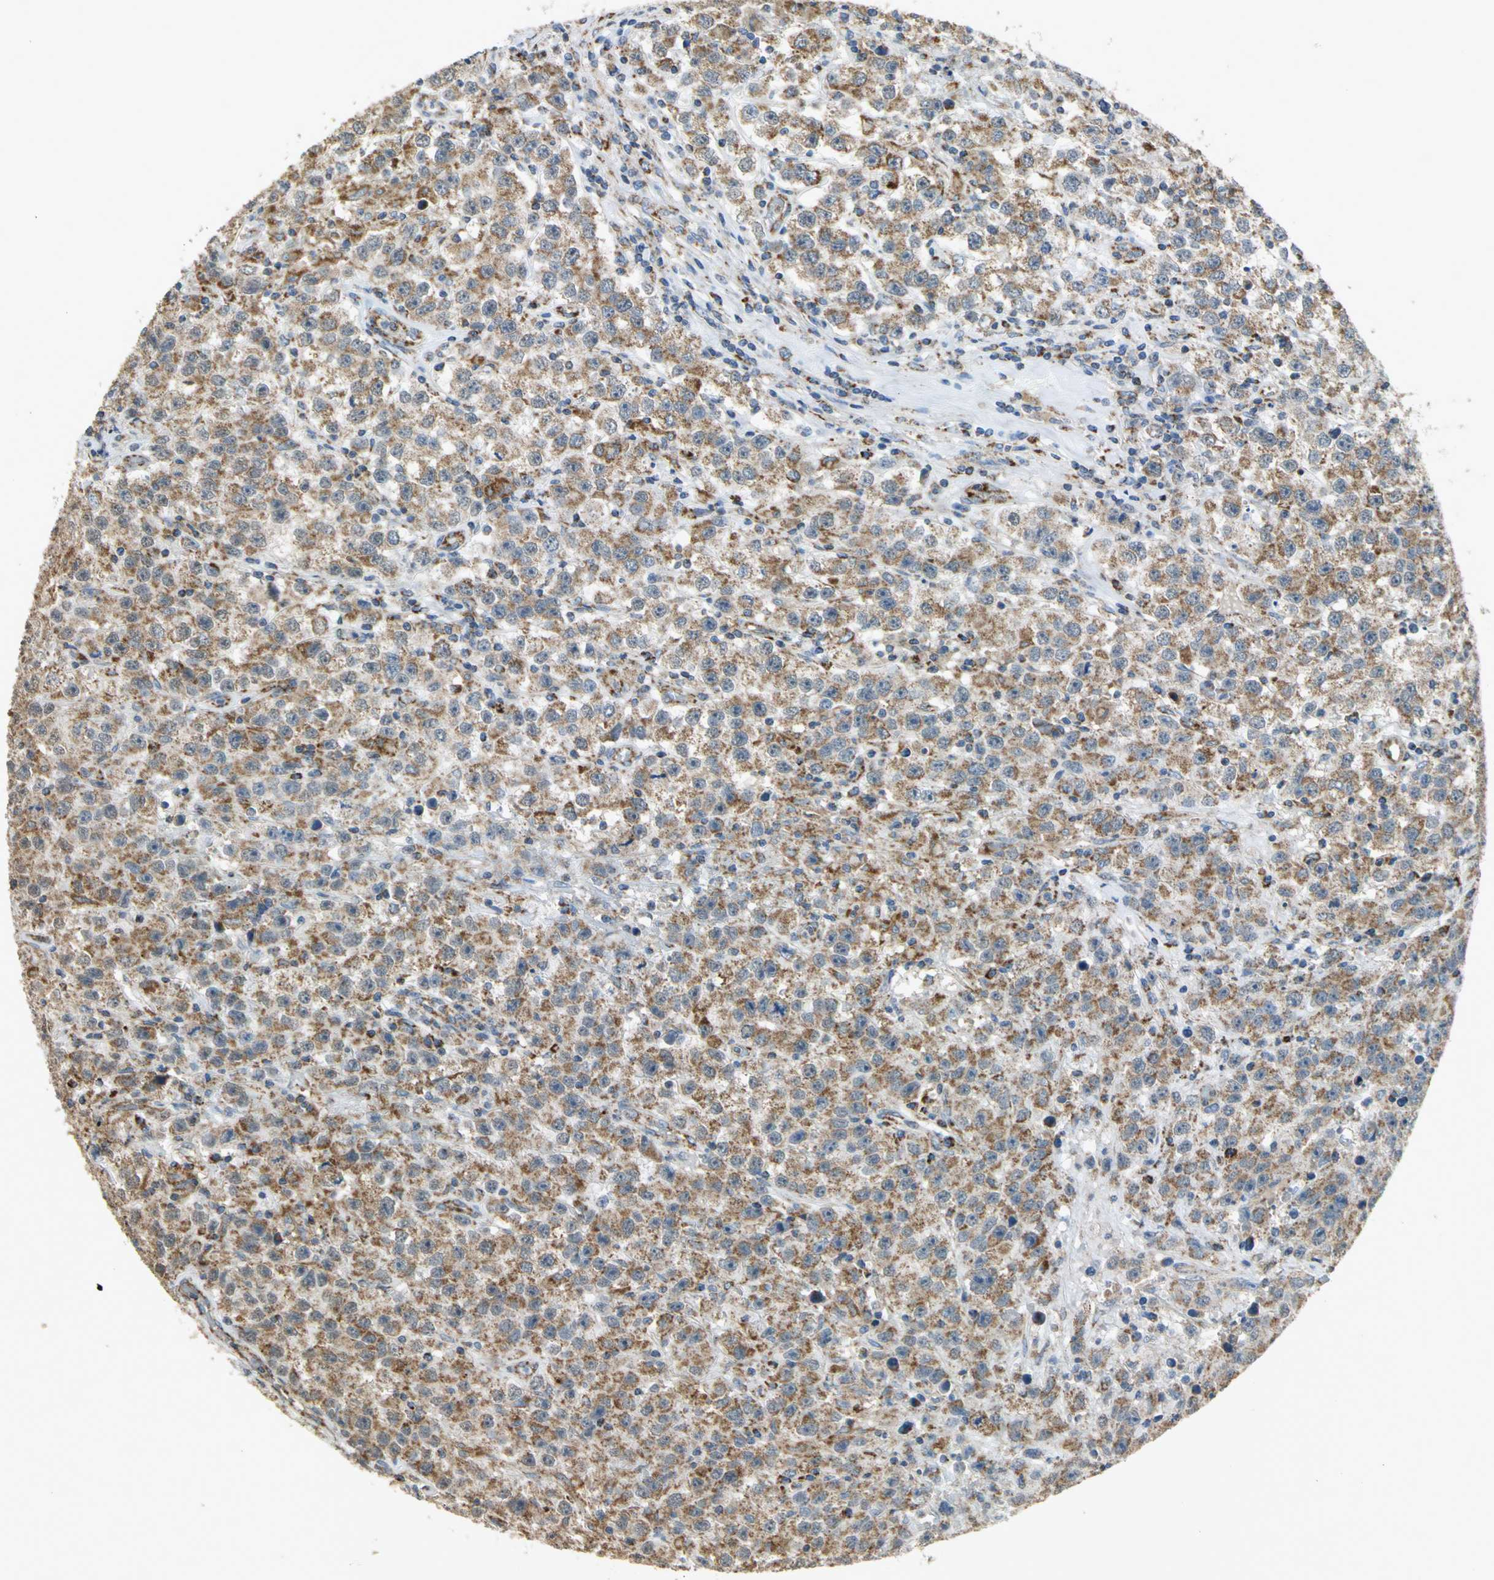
{"staining": {"intensity": "strong", "quantity": ">75%", "location": "cytoplasmic/membranous"}, "tissue": "testis cancer", "cell_type": "Tumor cells", "image_type": "cancer", "snomed": [{"axis": "morphology", "description": "Seminoma, NOS"}, {"axis": "topography", "description": "Testis"}], "caption": "A micrograph of human testis cancer (seminoma) stained for a protein reveals strong cytoplasmic/membranous brown staining in tumor cells.", "gene": "NDUFB5", "patient": {"sex": "male", "age": 52}}